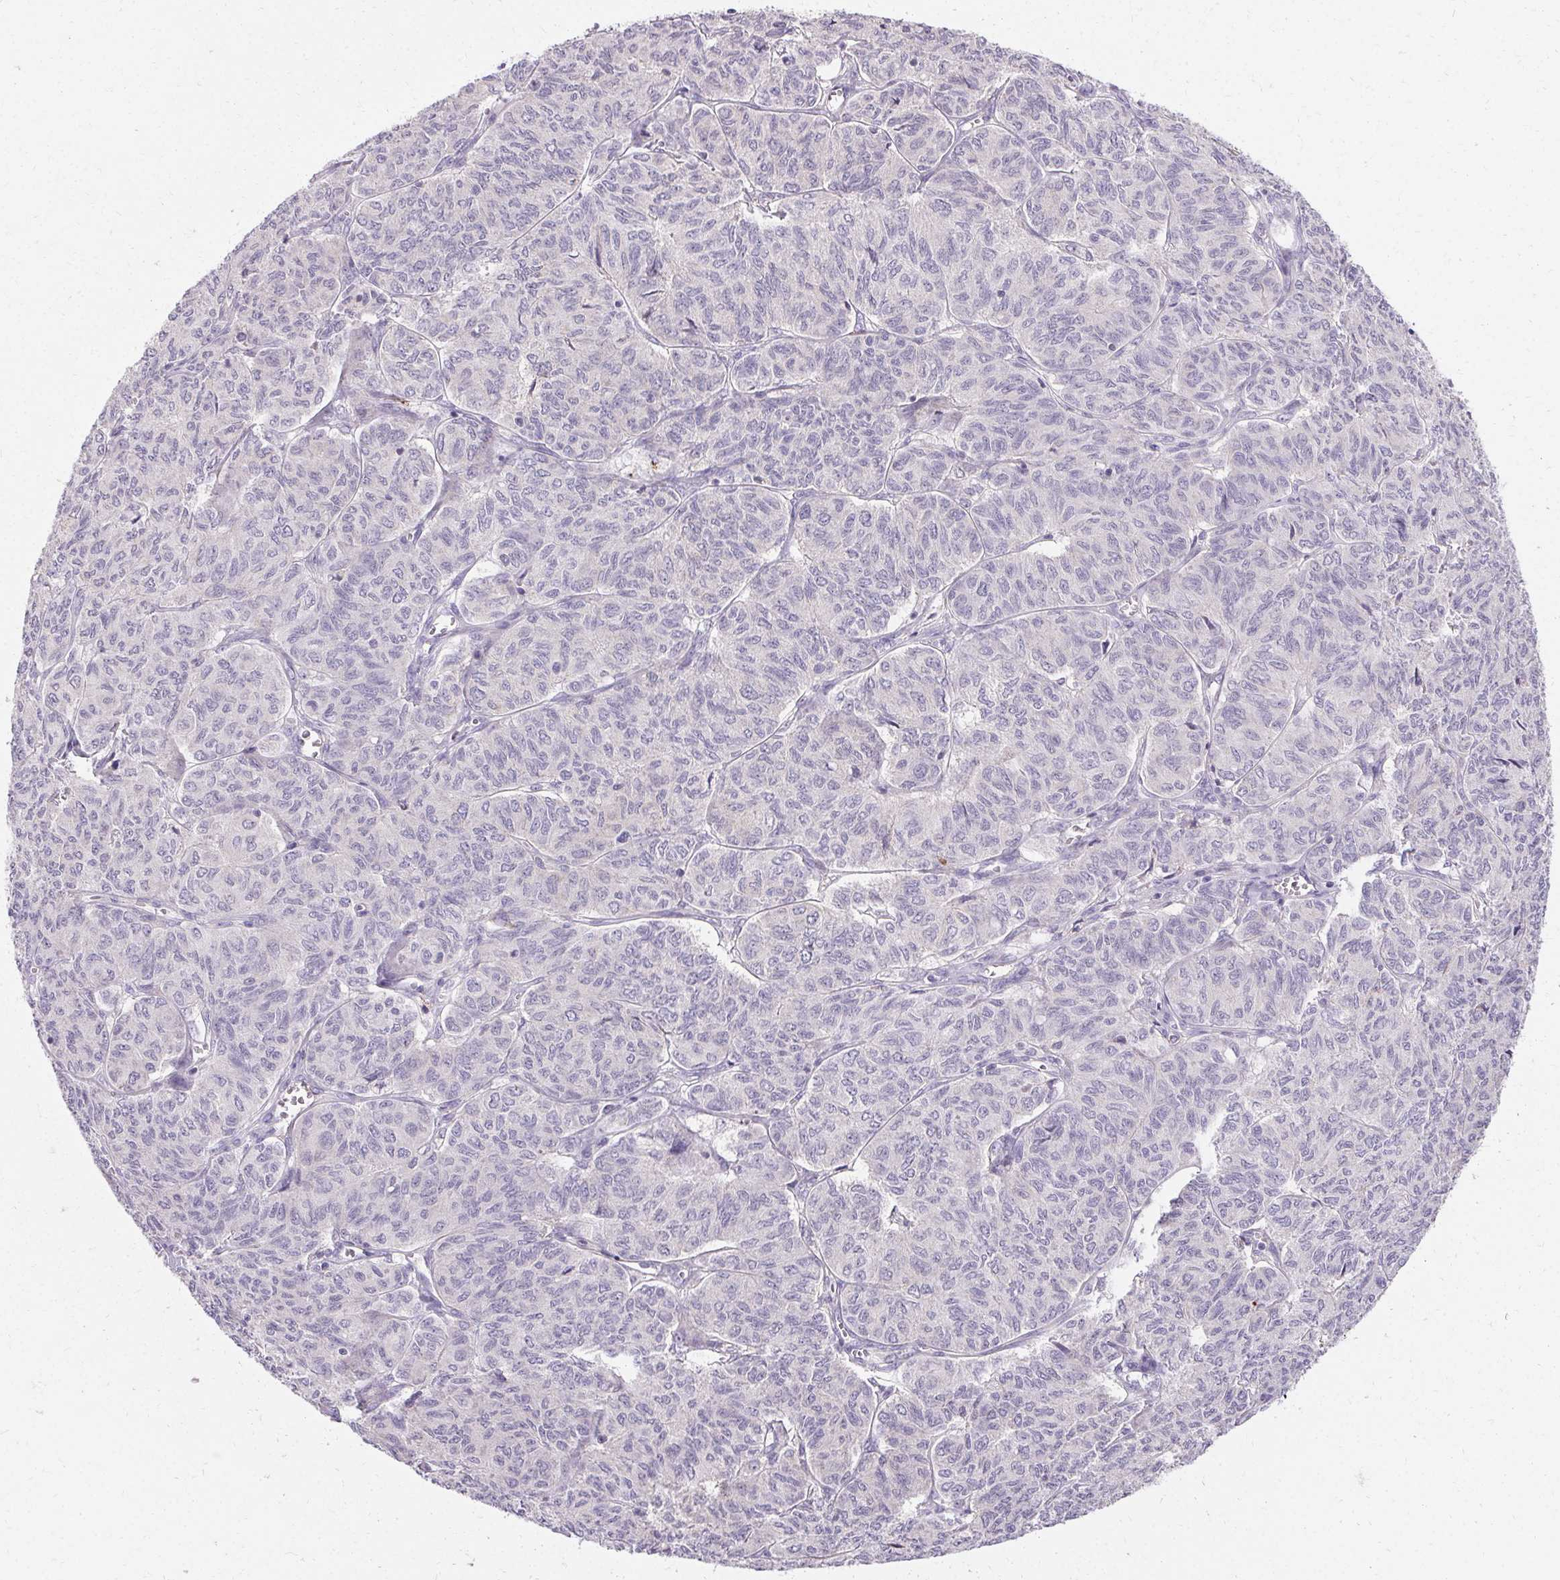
{"staining": {"intensity": "negative", "quantity": "none", "location": "none"}, "tissue": "ovarian cancer", "cell_type": "Tumor cells", "image_type": "cancer", "snomed": [{"axis": "morphology", "description": "Carcinoma, endometroid"}, {"axis": "topography", "description": "Ovary"}], "caption": "This image is of ovarian cancer (endometroid carcinoma) stained with immunohistochemistry (IHC) to label a protein in brown with the nuclei are counter-stained blue. There is no positivity in tumor cells.", "gene": "TRIP13", "patient": {"sex": "female", "age": 80}}